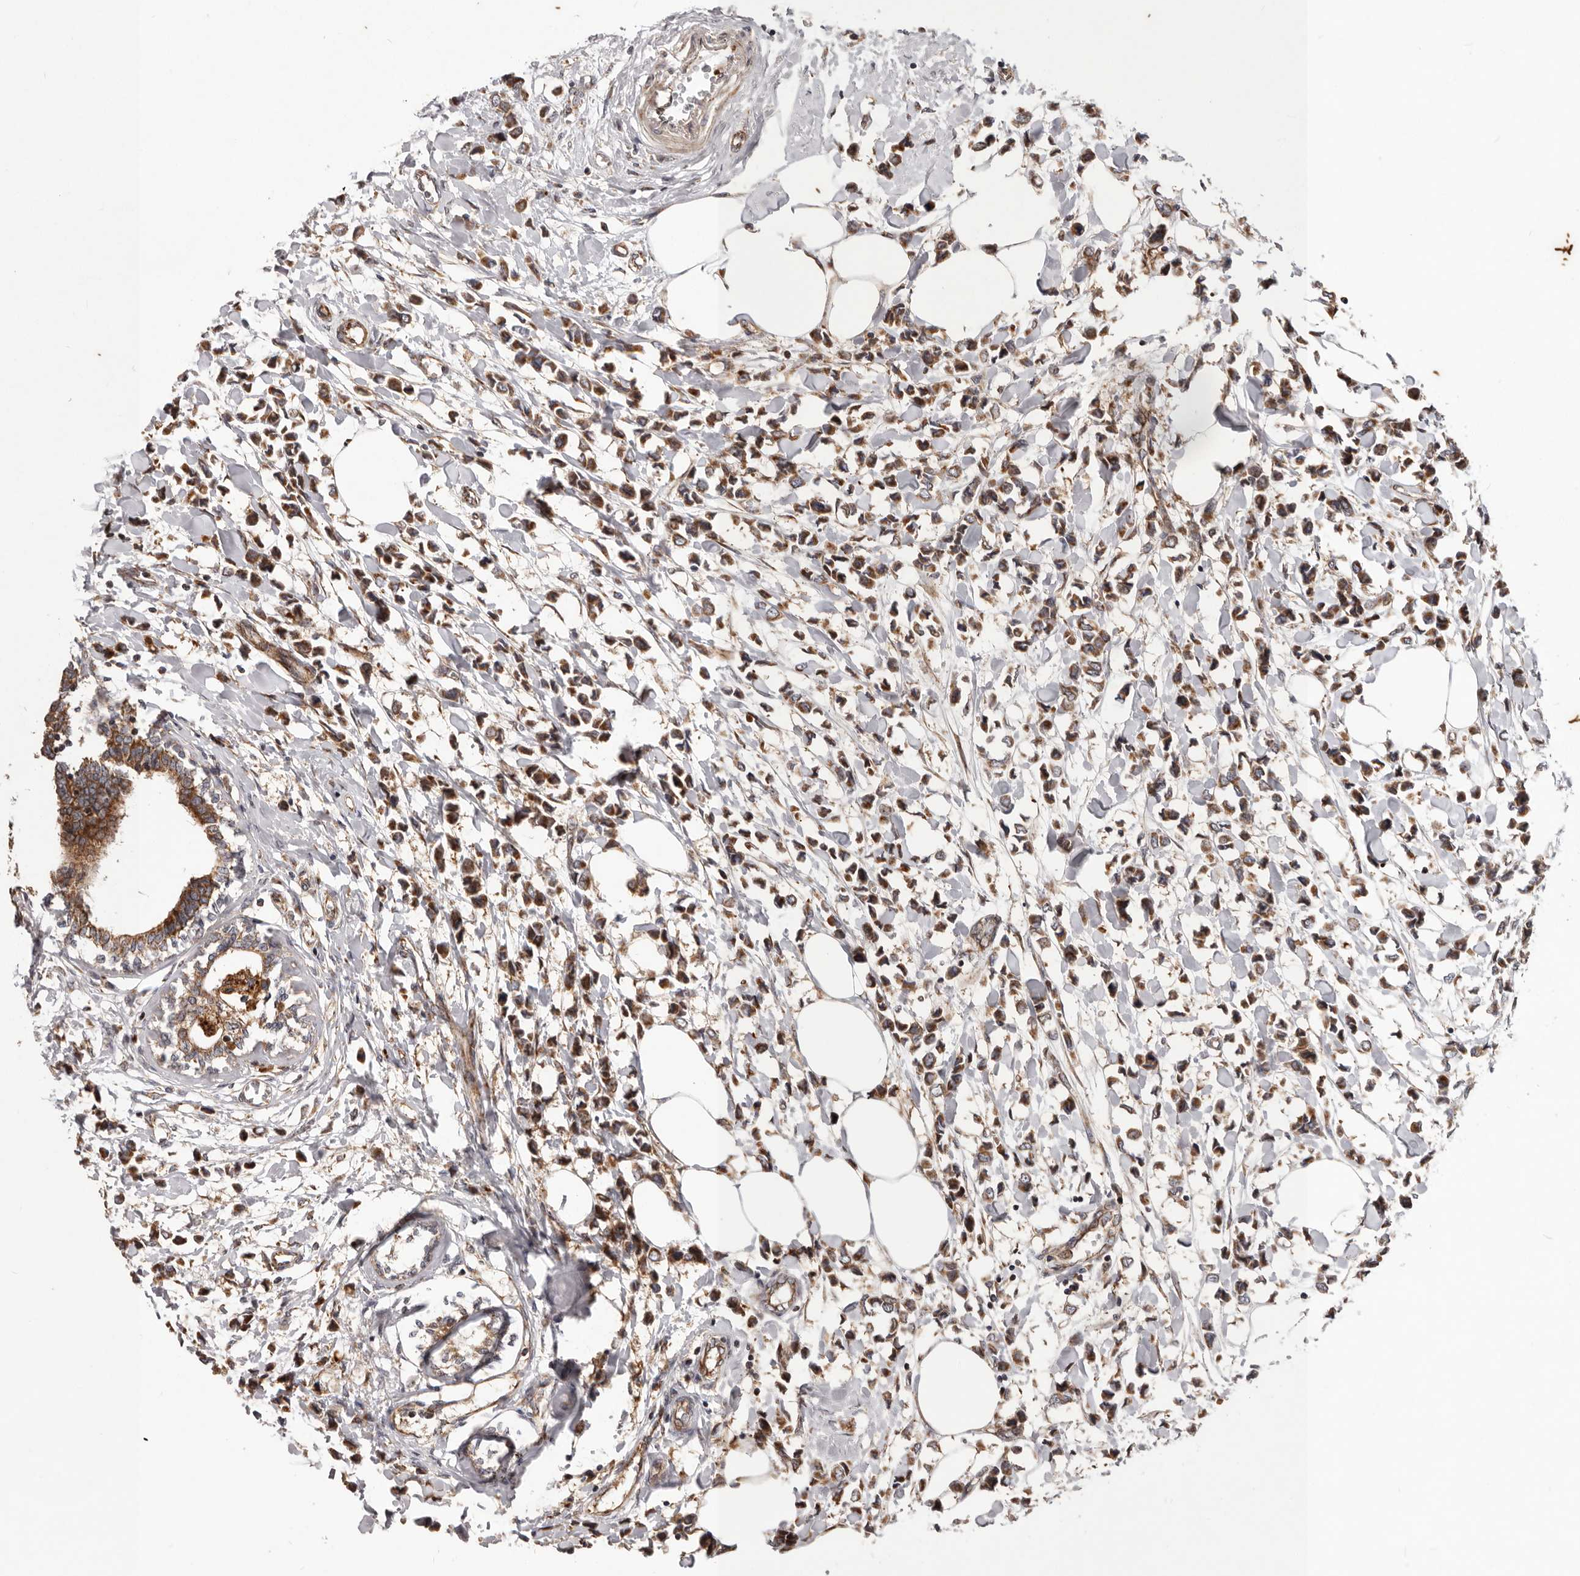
{"staining": {"intensity": "strong", "quantity": ">75%", "location": "cytoplasmic/membranous"}, "tissue": "breast cancer", "cell_type": "Tumor cells", "image_type": "cancer", "snomed": [{"axis": "morphology", "description": "Lobular carcinoma"}, {"axis": "topography", "description": "Breast"}], "caption": "High-magnification brightfield microscopy of breast cancer stained with DAB (brown) and counterstained with hematoxylin (blue). tumor cells exhibit strong cytoplasmic/membranous expression is seen in approximately>75% of cells. (brown staining indicates protein expression, while blue staining denotes nuclei).", "gene": "MRPS10", "patient": {"sex": "female", "age": 51}}